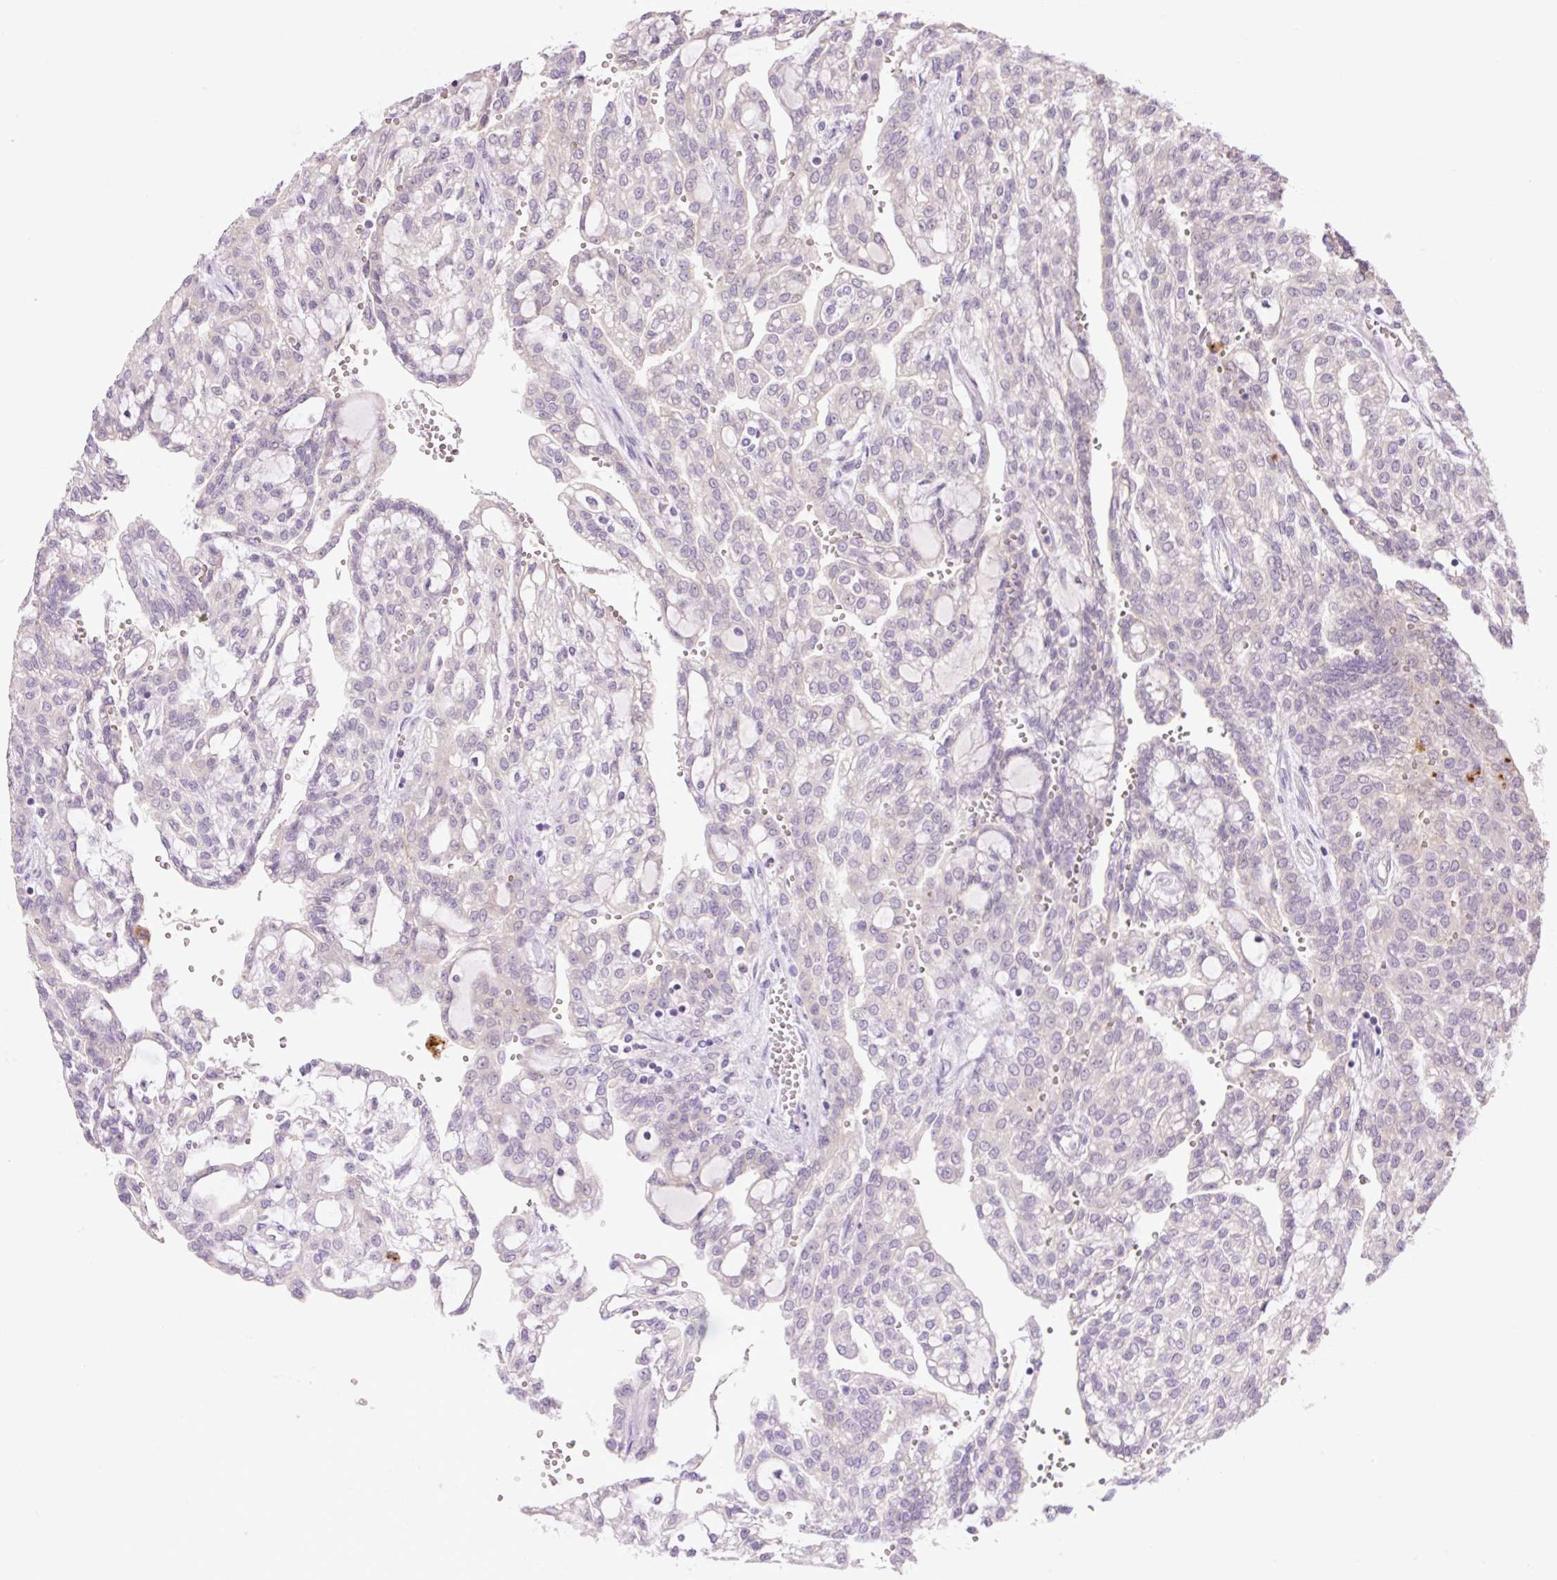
{"staining": {"intensity": "negative", "quantity": "none", "location": "none"}, "tissue": "renal cancer", "cell_type": "Tumor cells", "image_type": "cancer", "snomed": [{"axis": "morphology", "description": "Adenocarcinoma, NOS"}, {"axis": "topography", "description": "Kidney"}], "caption": "Tumor cells show no significant staining in renal cancer (adenocarcinoma). (Brightfield microscopy of DAB (3,3'-diaminobenzidine) IHC at high magnification).", "gene": "HABP4", "patient": {"sex": "male", "age": 63}}